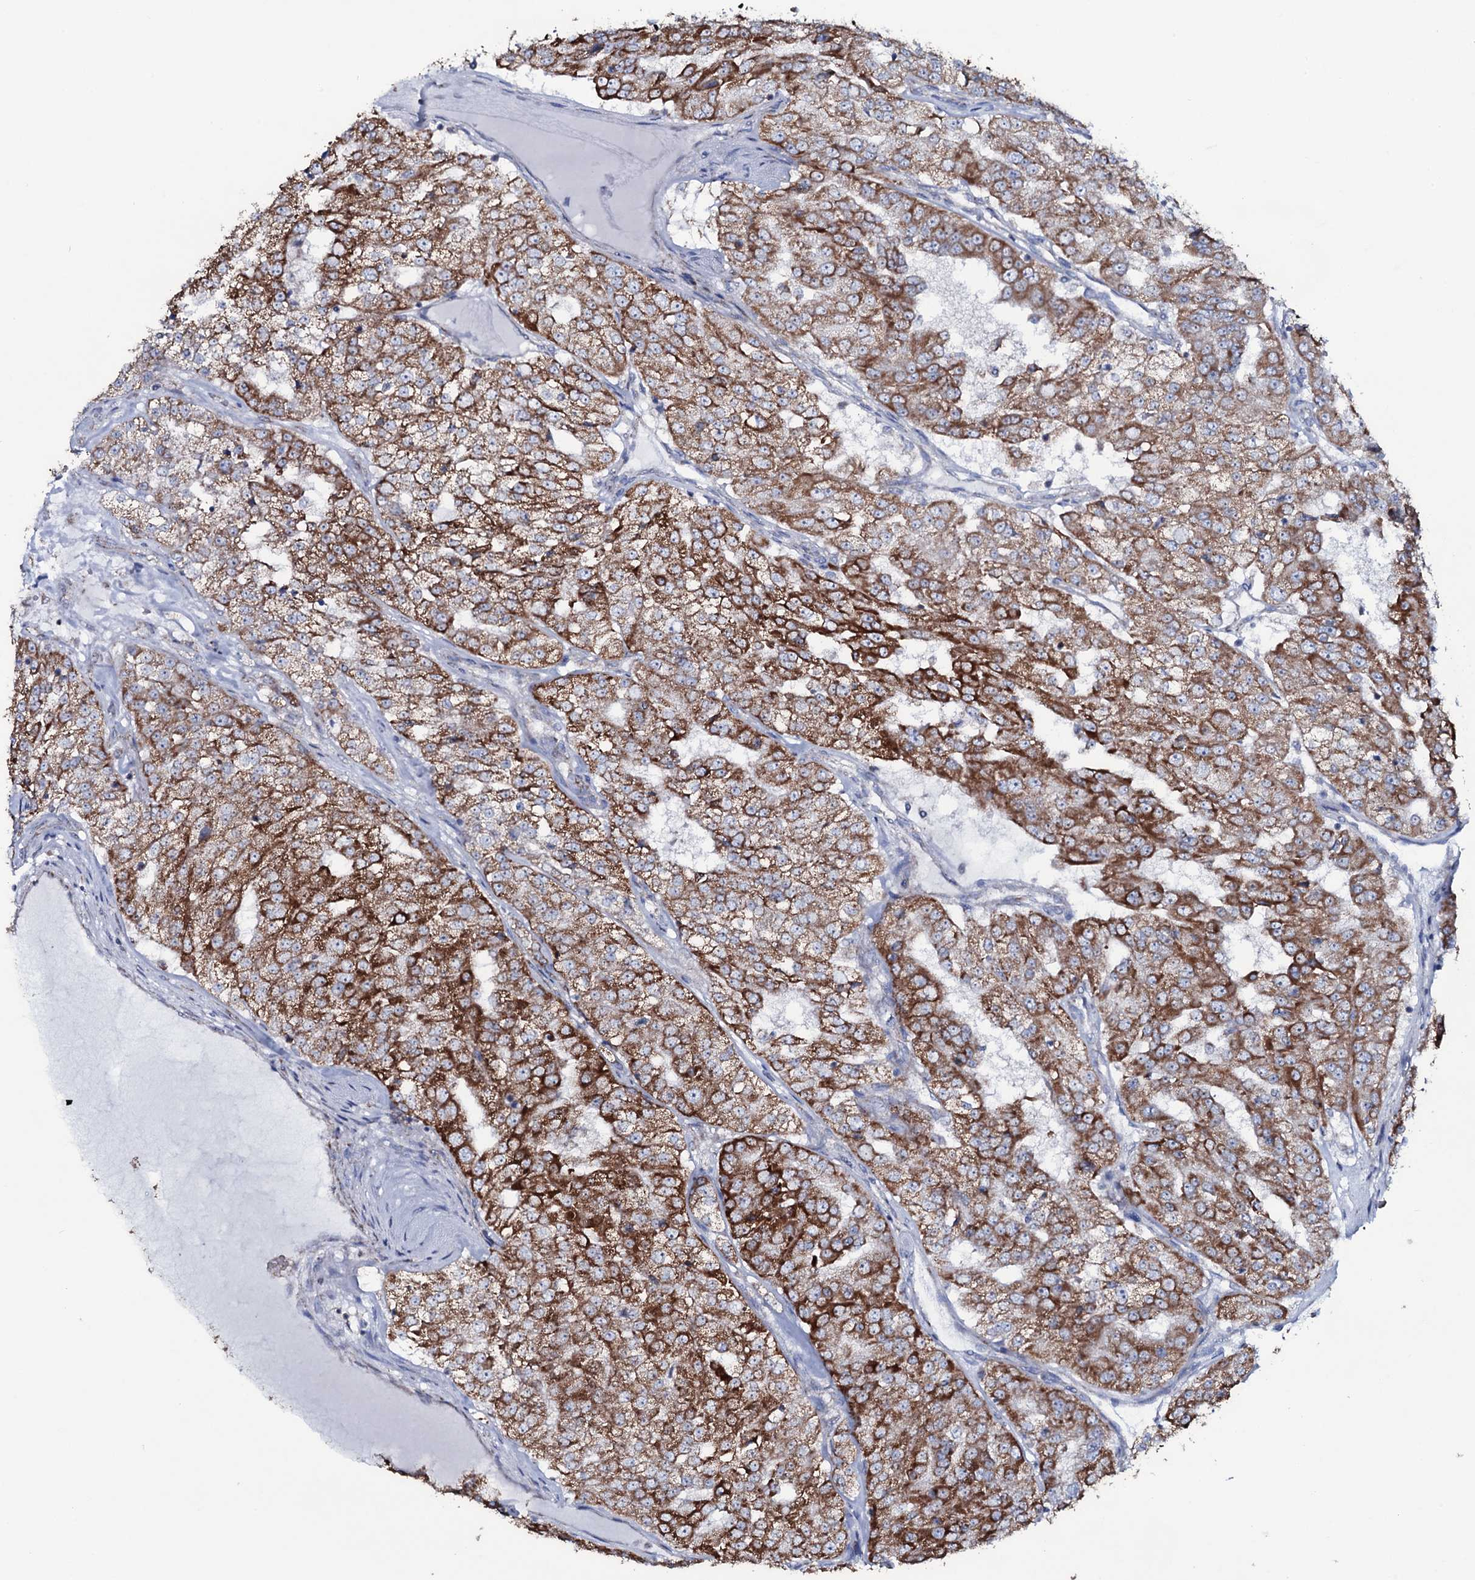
{"staining": {"intensity": "strong", "quantity": ">75%", "location": "cytoplasmic/membranous"}, "tissue": "renal cancer", "cell_type": "Tumor cells", "image_type": "cancer", "snomed": [{"axis": "morphology", "description": "Adenocarcinoma, NOS"}, {"axis": "topography", "description": "Kidney"}], "caption": "Approximately >75% of tumor cells in renal cancer (adenocarcinoma) display strong cytoplasmic/membranous protein expression as visualized by brown immunohistochemical staining.", "gene": "MRPS35", "patient": {"sex": "female", "age": 63}}